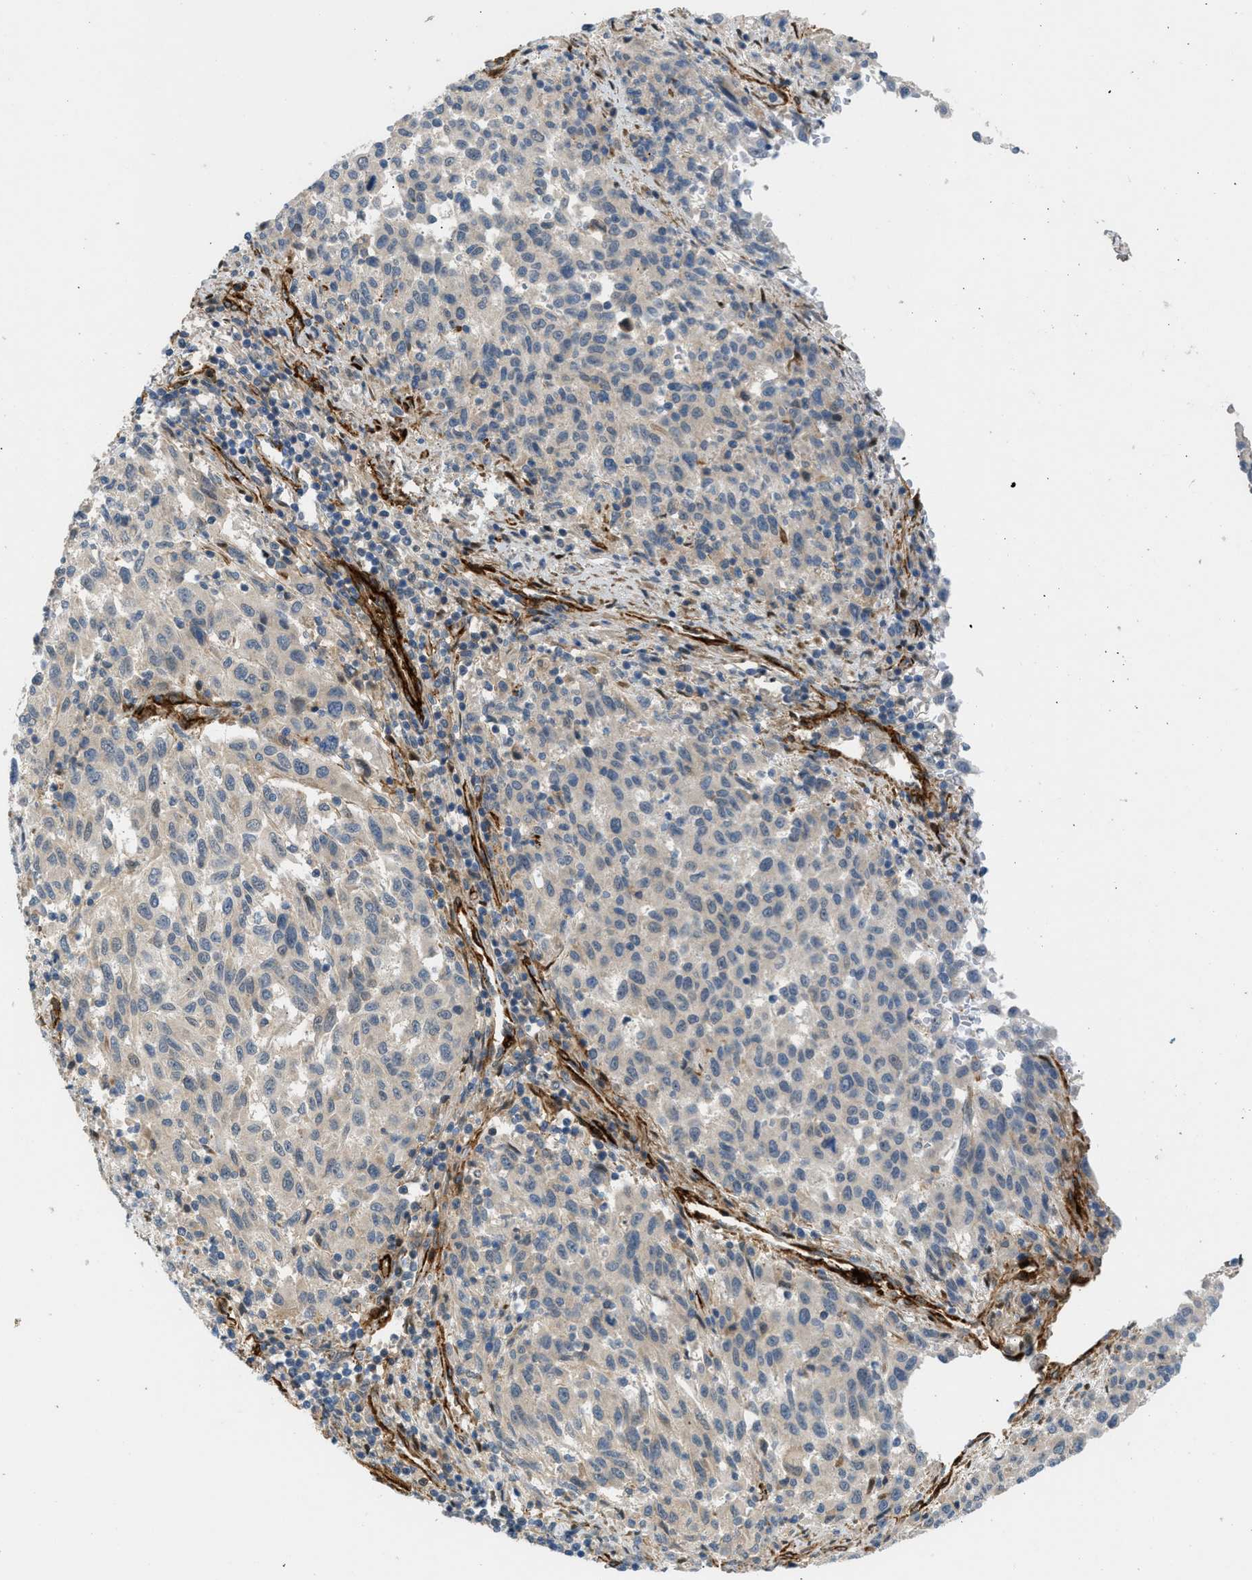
{"staining": {"intensity": "negative", "quantity": "none", "location": "none"}, "tissue": "melanoma", "cell_type": "Tumor cells", "image_type": "cancer", "snomed": [{"axis": "morphology", "description": "Malignant melanoma, Metastatic site"}, {"axis": "topography", "description": "Lymph node"}], "caption": "Immunohistochemical staining of melanoma displays no significant staining in tumor cells.", "gene": "EDNRA", "patient": {"sex": "male", "age": 61}}